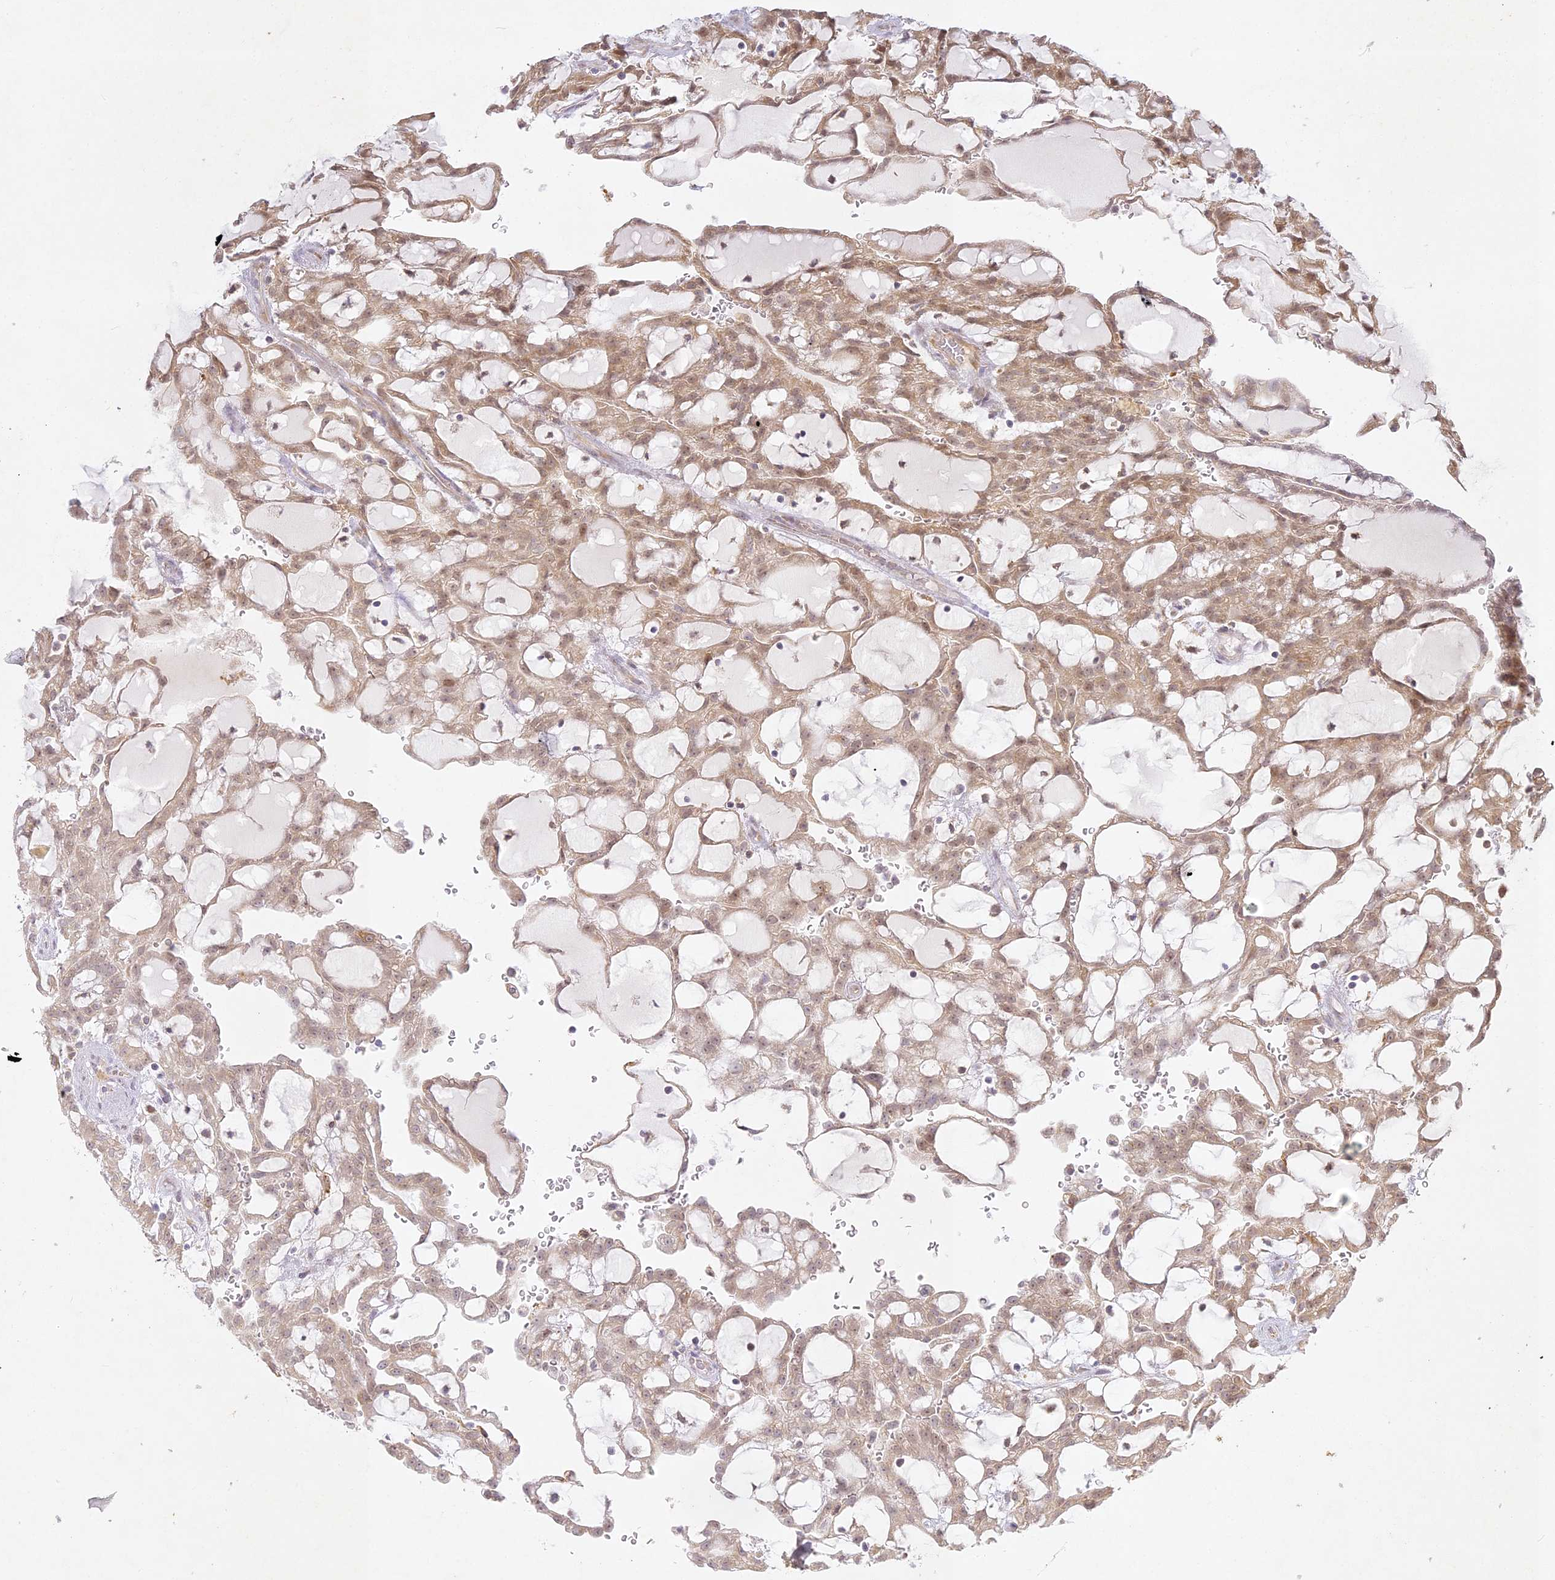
{"staining": {"intensity": "weak", "quantity": "25%-75%", "location": "cytoplasmic/membranous,nuclear"}, "tissue": "renal cancer", "cell_type": "Tumor cells", "image_type": "cancer", "snomed": [{"axis": "morphology", "description": "Adenocarcinoma, NOS"}, {"axis": "topography", "description": "Kidney"}], "caption": "Protein expression analysis of human renal cancer reveals weak cytoplasmic/membranous and nuclear positivity in approximately 25%-75% of tumor cells. (IHC, brightfield microscopy, high magnification).", "gene": "SLC30A5", "patient": {"sex": "male", "age": 63}}